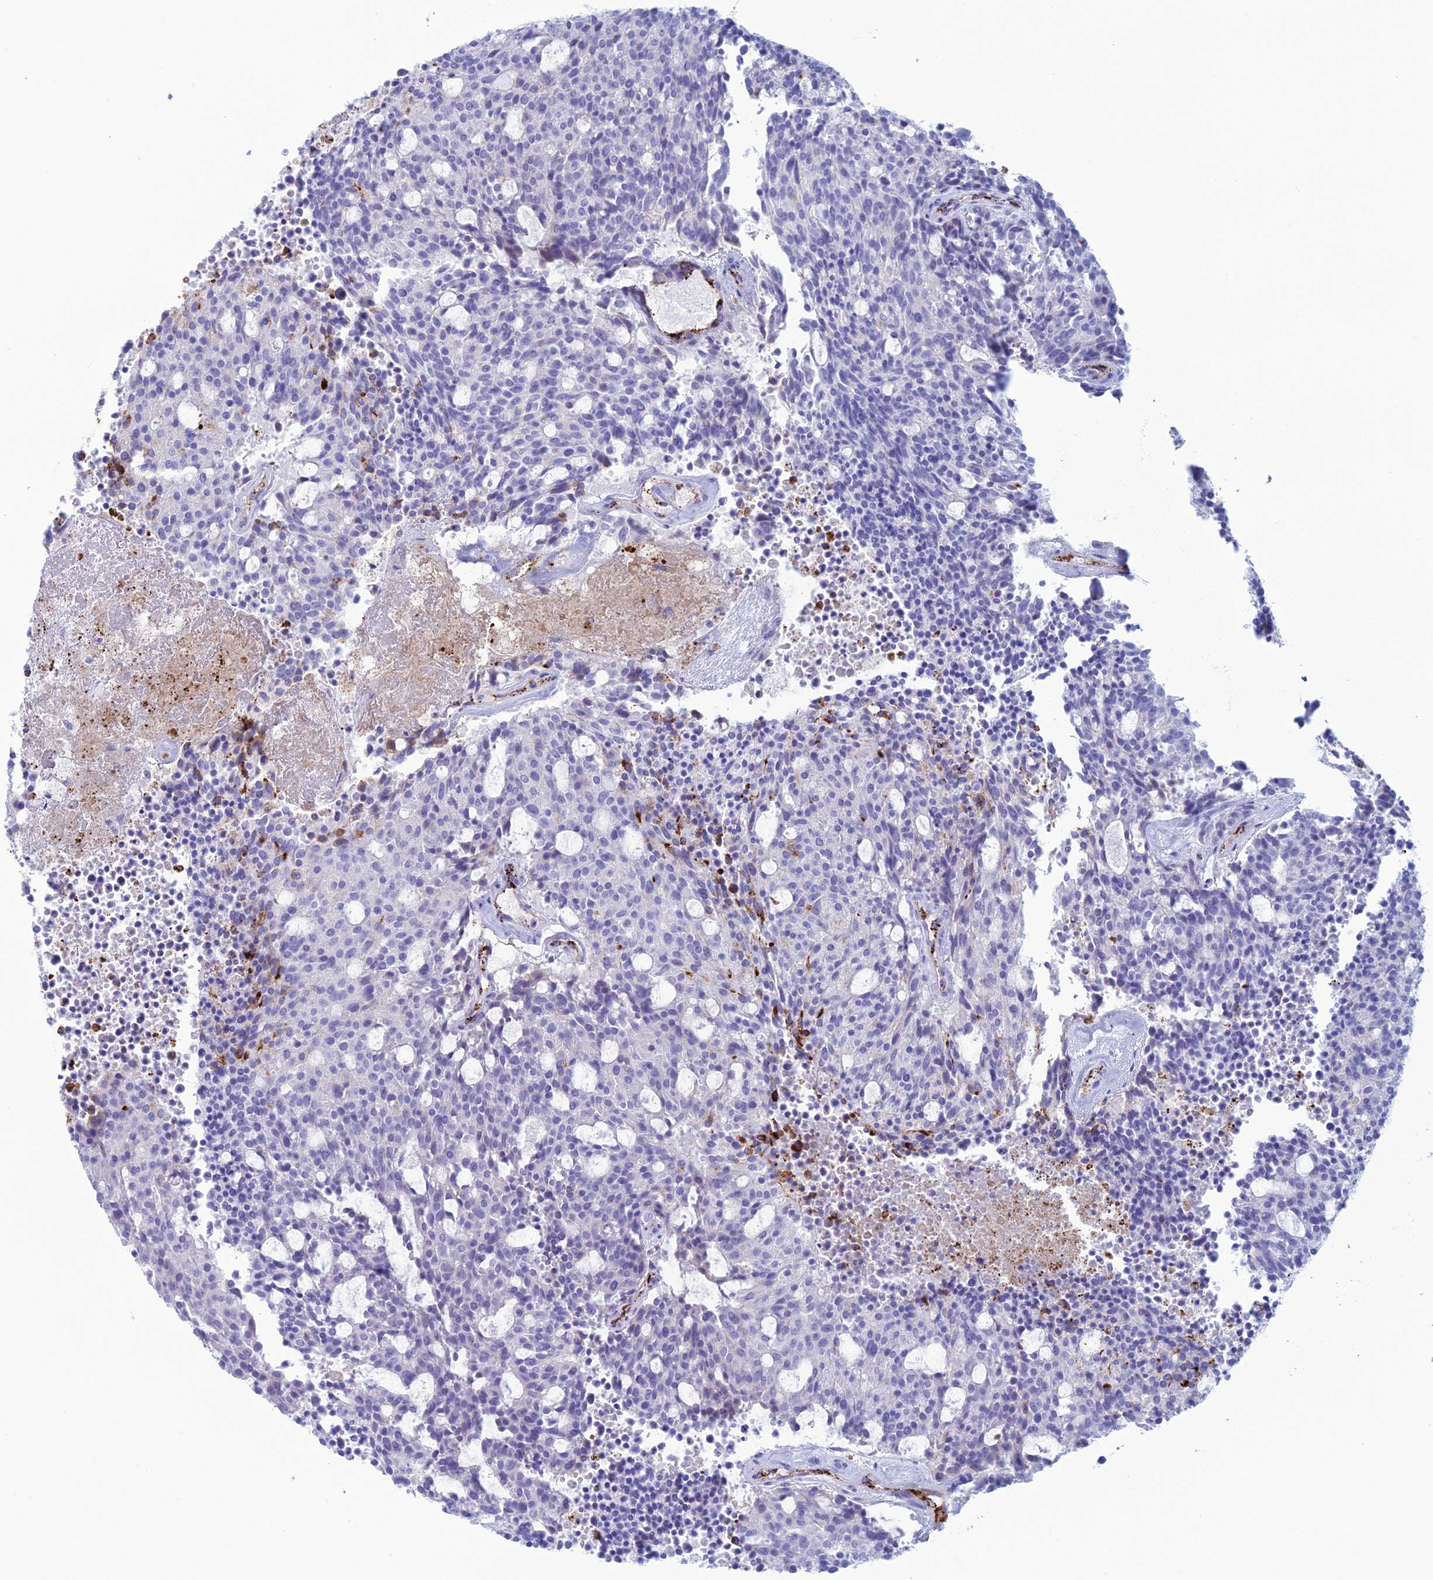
{"staining": {"intensity": "negative", "quantity": "none", "location": "none"}, "tissue": "carcinoid", "cell_type": "Tumor cells", "image_type": "cancer", "snomed": [{"axis": "morphology", "description": "Carcinoid, malignant, NOS"}, {"axis": "topography", "description": "Pancreas"}], "caption": "An immunohistochemistry histopathology image of carcinoid is shown. There is no staining in tumor cells of carcinoid. (DAB (3,3'-diaminobenzidine) immunohistochemistry (IHC) with hematoxylin counter stain).", "gene": "CDC42EP5", "patient": {"sex": "female", "age": 54}}